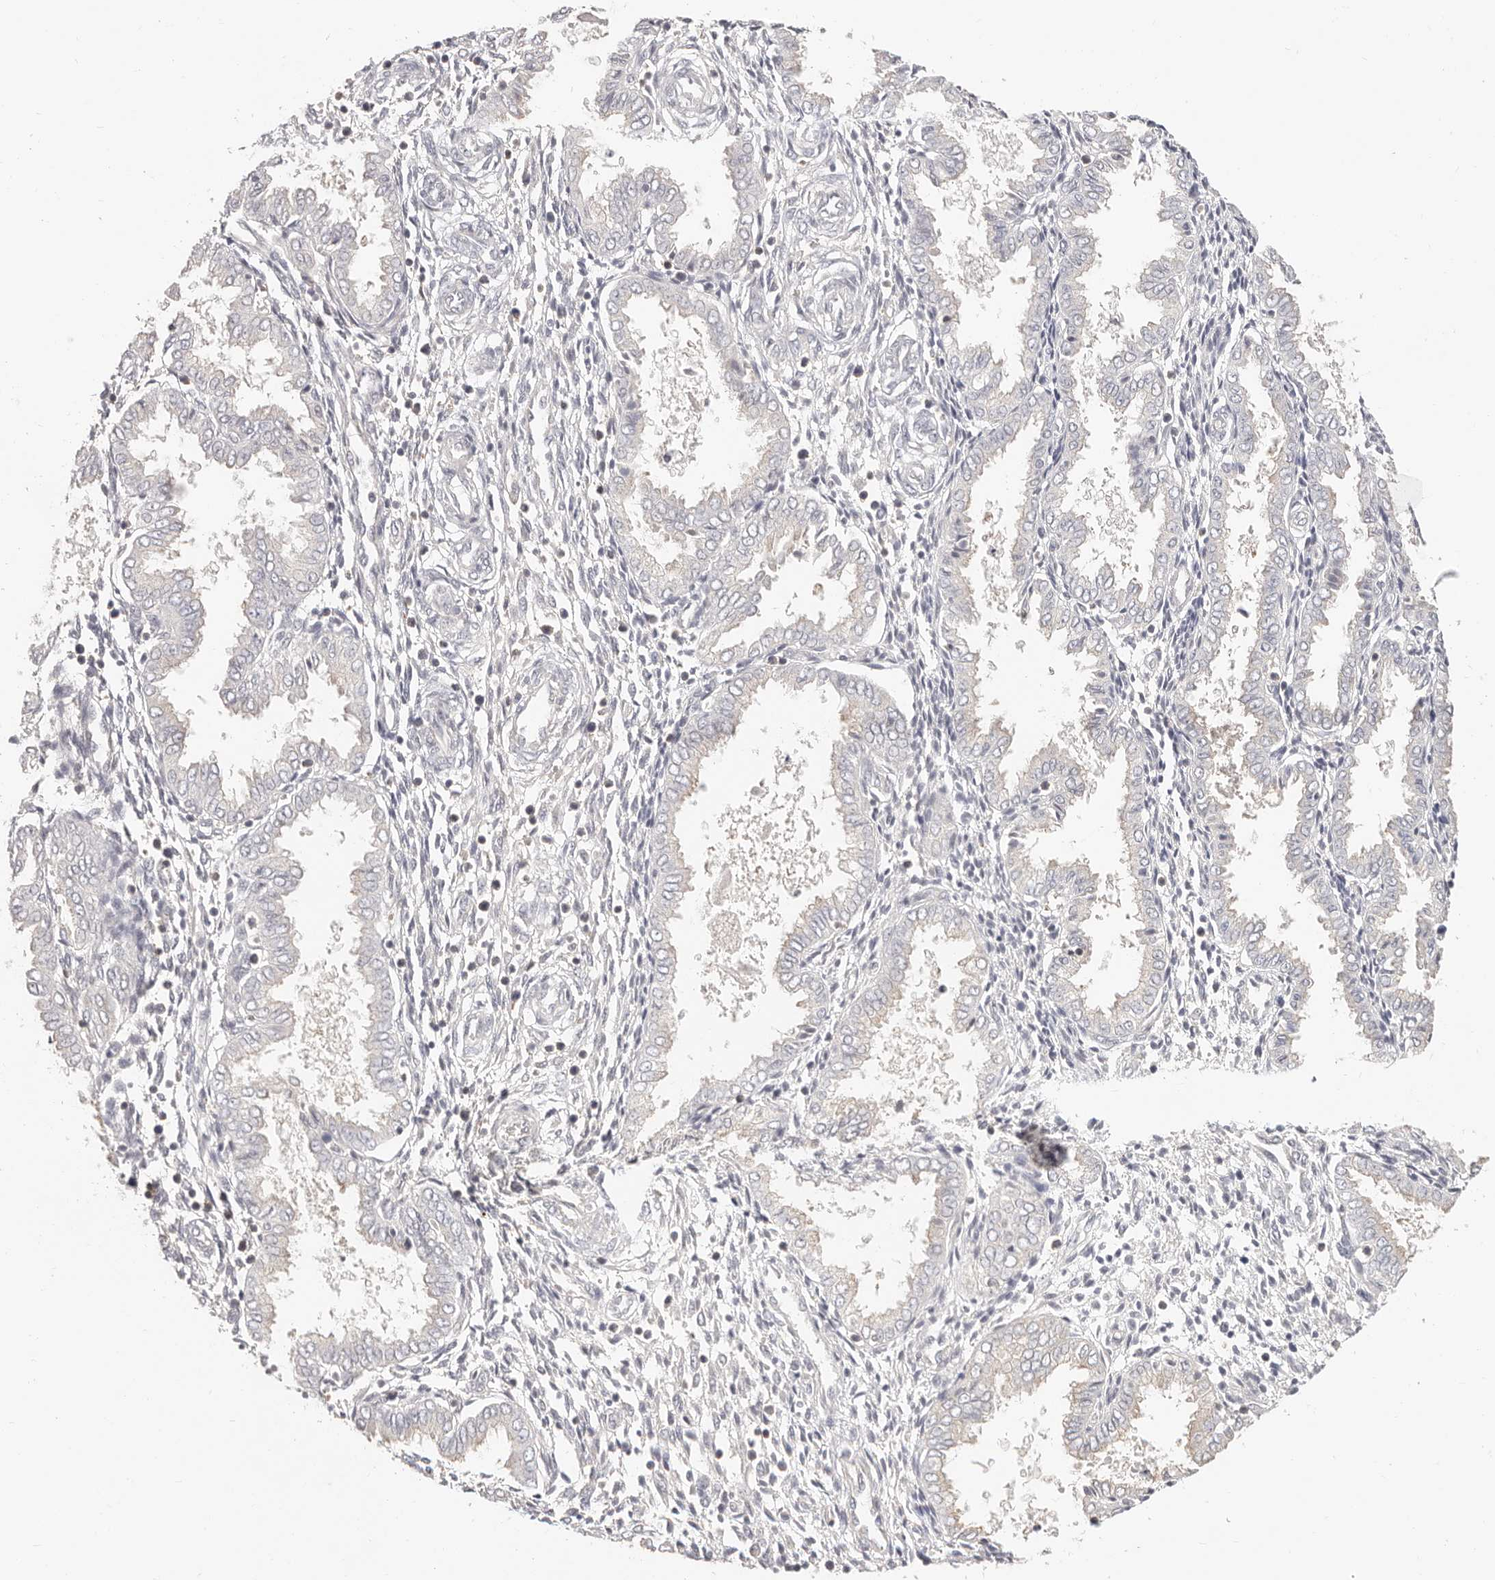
{"staining": {"intensity": "negative", "quantity": "none", "location": "none"}, "tissue": "endometrium", "cell_type": "Cells in endometrial stroma", "image_type": "normal", "snomed": [{"axis": "morphology", "description": "Normal tissue, NOS"}, {"axis": "topography", "description": "Endometrium"}], "caption": "An IHC histopathology image of unremarkable endometrium is shown. There is no staining in cells in endometrial stroma of endometrium. The staining was performed using DAB to visualize the protein expression in brown, while the nuclei were stained in blue with hematoxylin (Magnification: 20x).", "gene": "DTNBP1", "patient": {"sex": "female", "age": 33}}